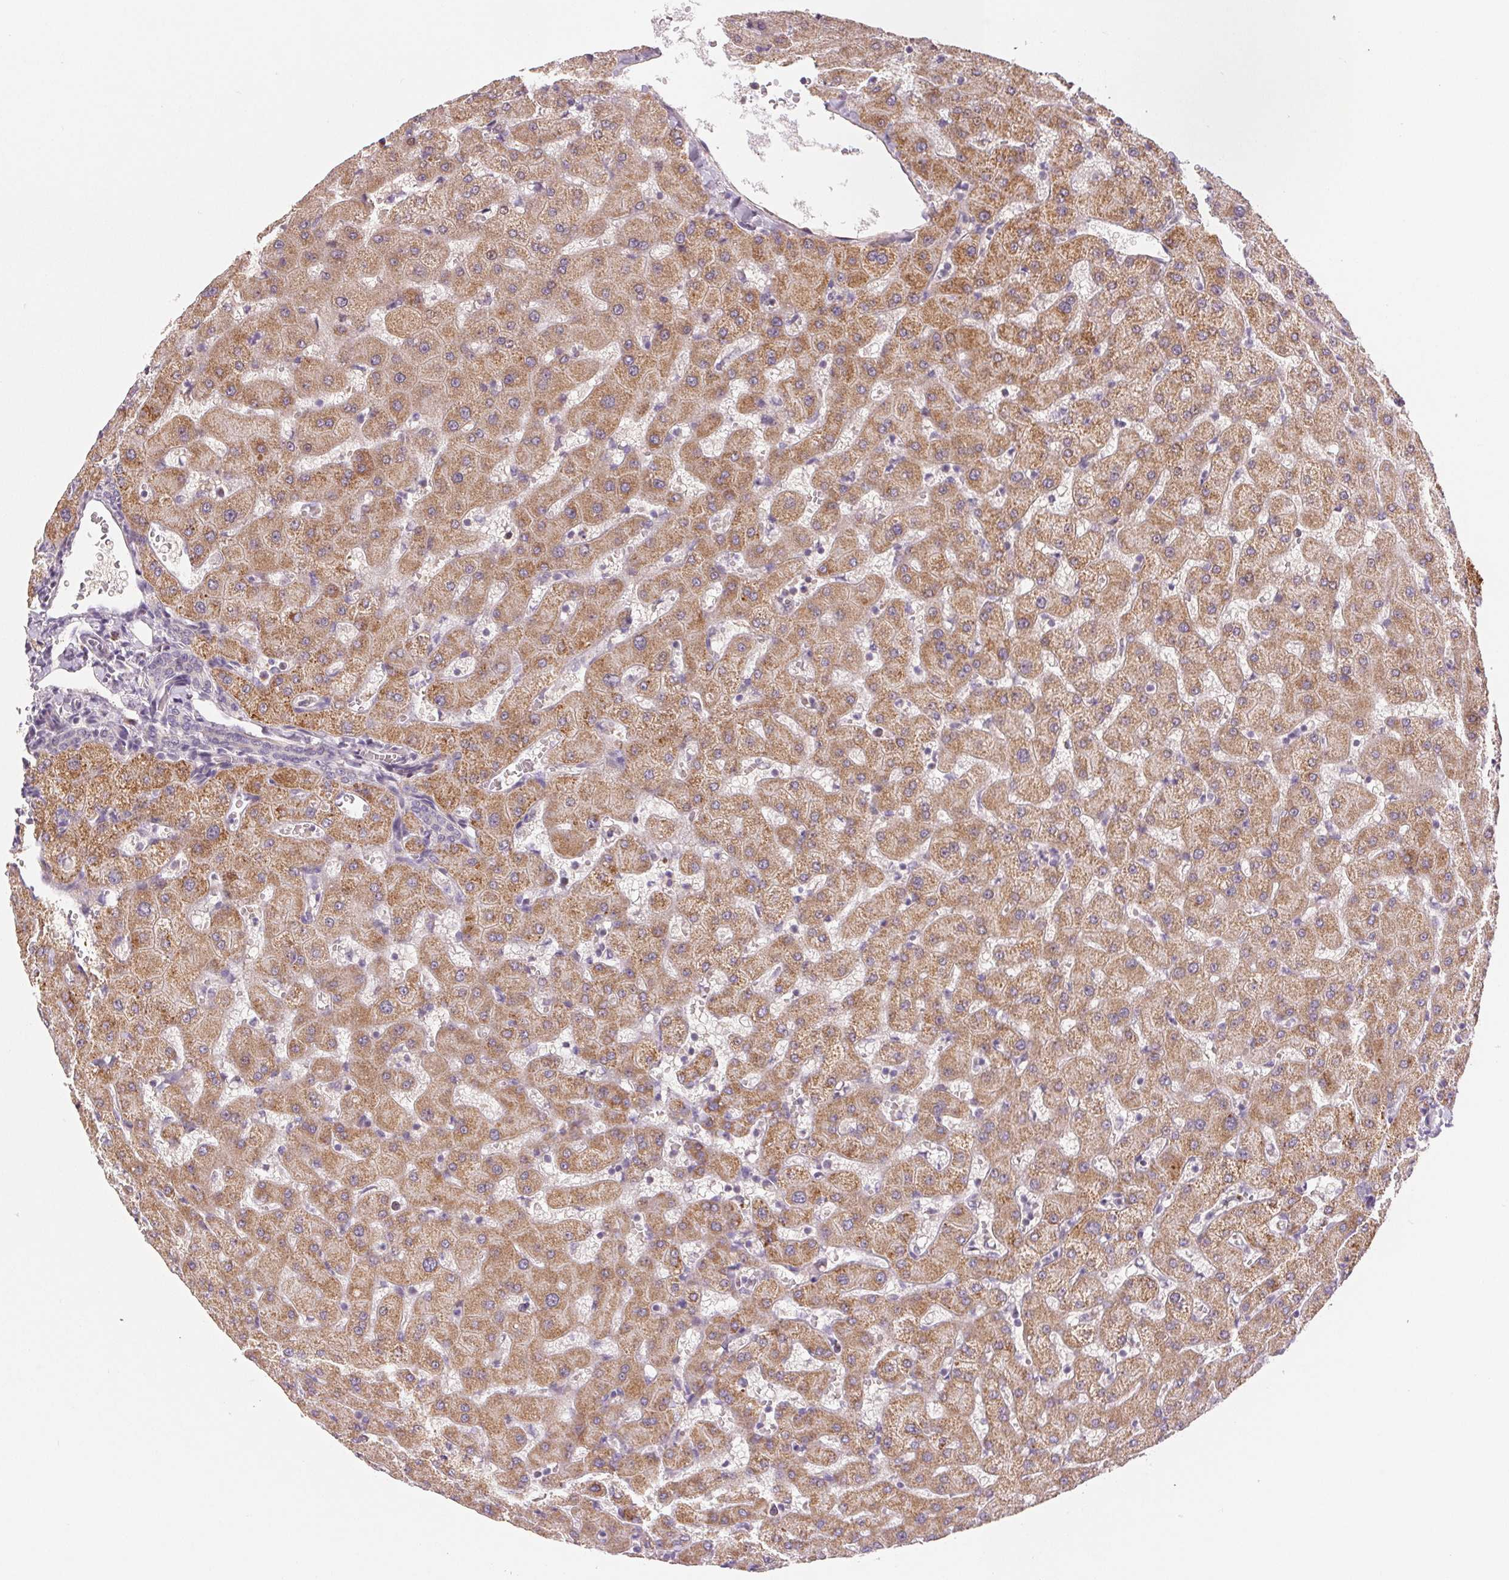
{"staining": {"intensity": "negative", "quantity": "none", "location": "none"}, "tissue": "liver", "cell_type": "Cholangiocytes", "image_type": "normal", "snomed": [{"axis": "morphology", "description": "Normal tissue, NOS"}, {"axis": "topography", "description": "Liver"}], "caption": "Immunohistochemical staining of normal liver displays no significant positivity in cholangiocytes. (Stains: DAB (3,3'-diaminobenzidine) IHC with hematoxylin counter stain, Microscopy: brightfield microscopy at high magnification).", "gene": "HINT2", "patient": {"sex": "female", "age": 63}}